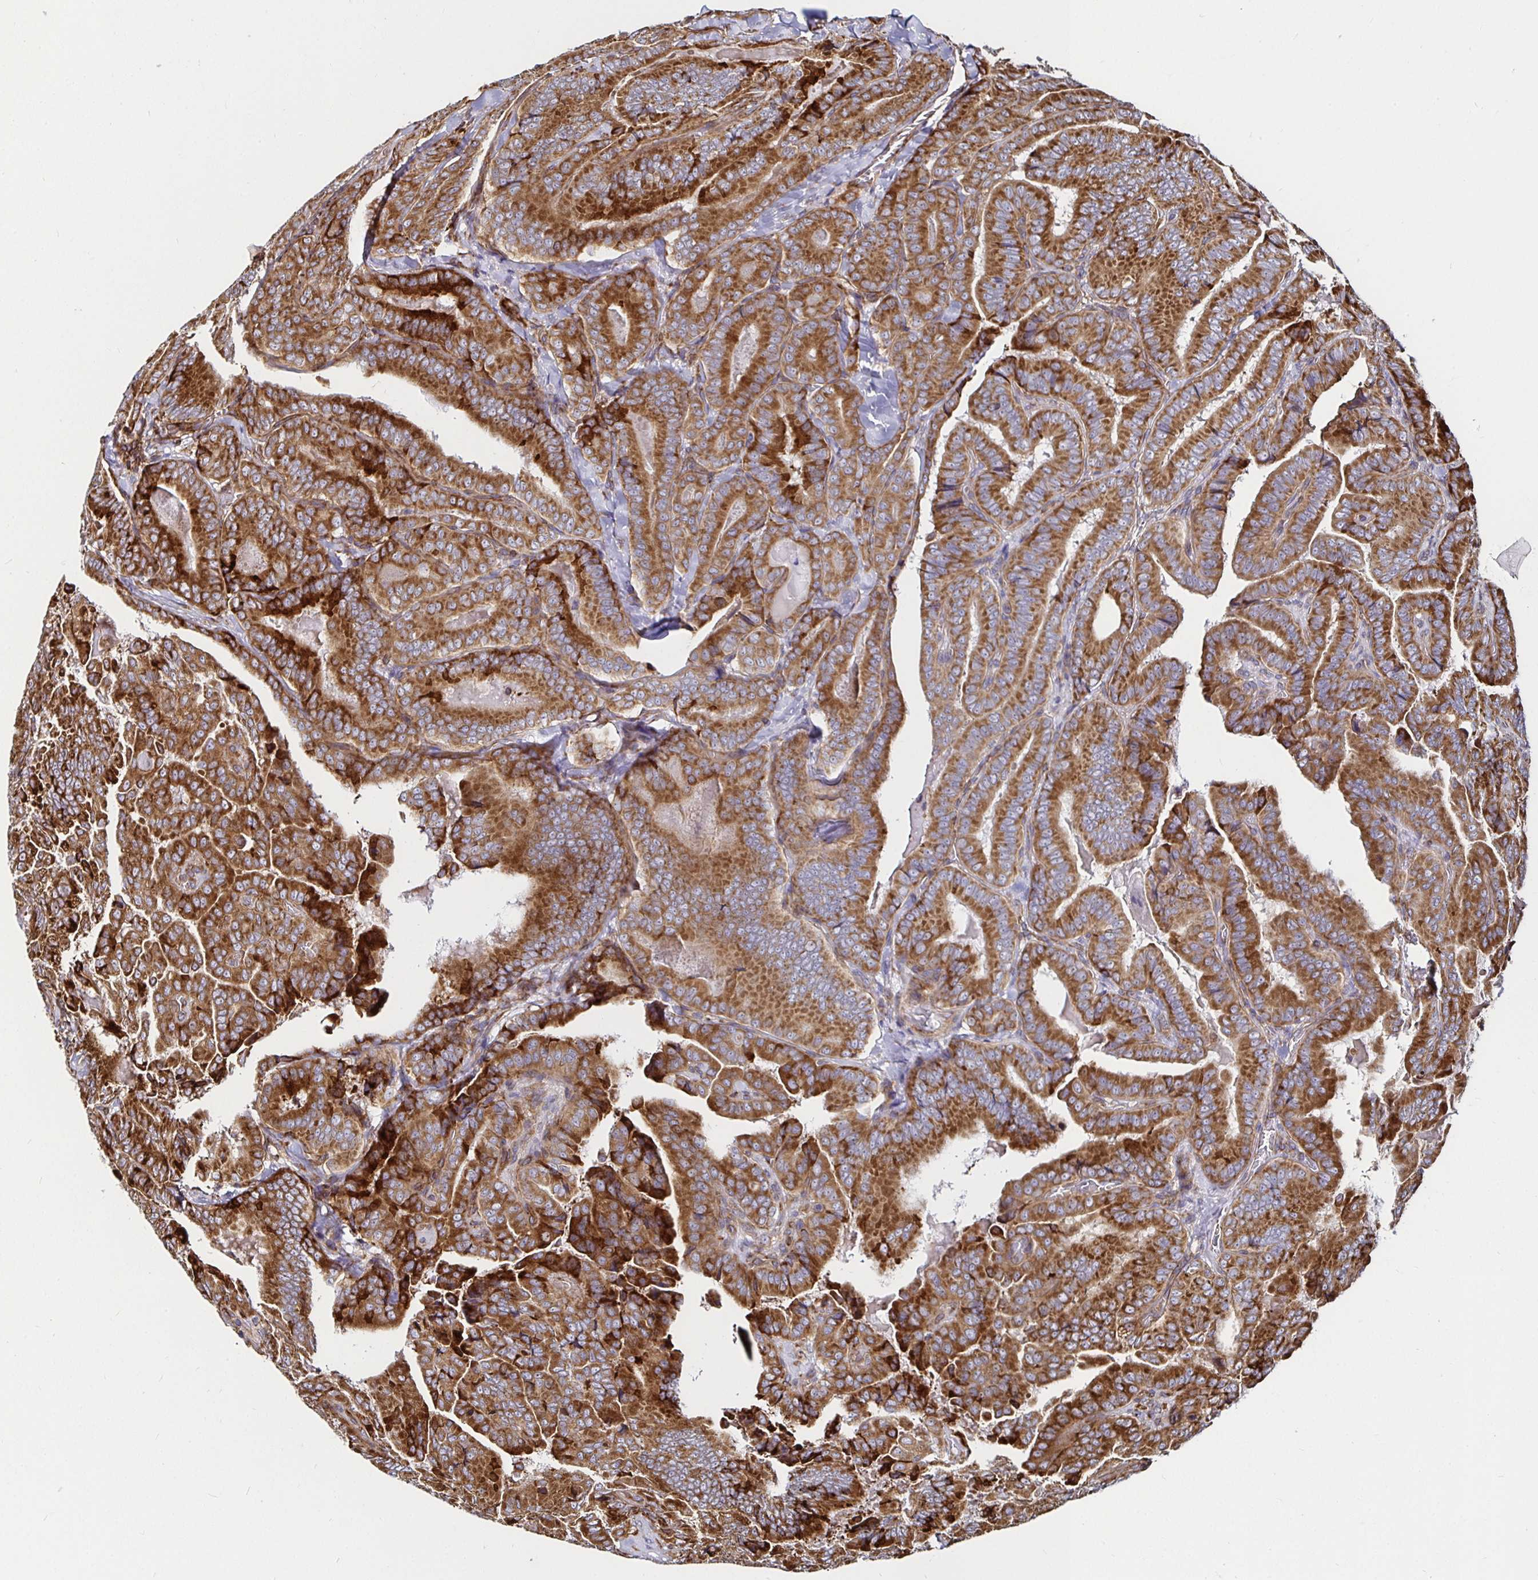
{"staining": {"intensity": "moderate", "quantity": ">75%", "location": "cytoplasmic/membranous"}, "tissue": "thyroid cancer", "cell_type": "Tumor cells", "image_type": "cancer", "snomed": [{"axis": "morphology", "description": "Papillary adenocarcinoma, NOS"}, {"axis": "topography", "description": "Thyroid gland"}], "caption": "Moderate cytoplasmic/membranous staining for a protein is identified in approximately >75% of tumor cells of thyroid cancer (papillary adenocarcinoma) using immunohistochemistry.", "gene": "SMYD3", "patient": {"sex": "male", "age": 61}}